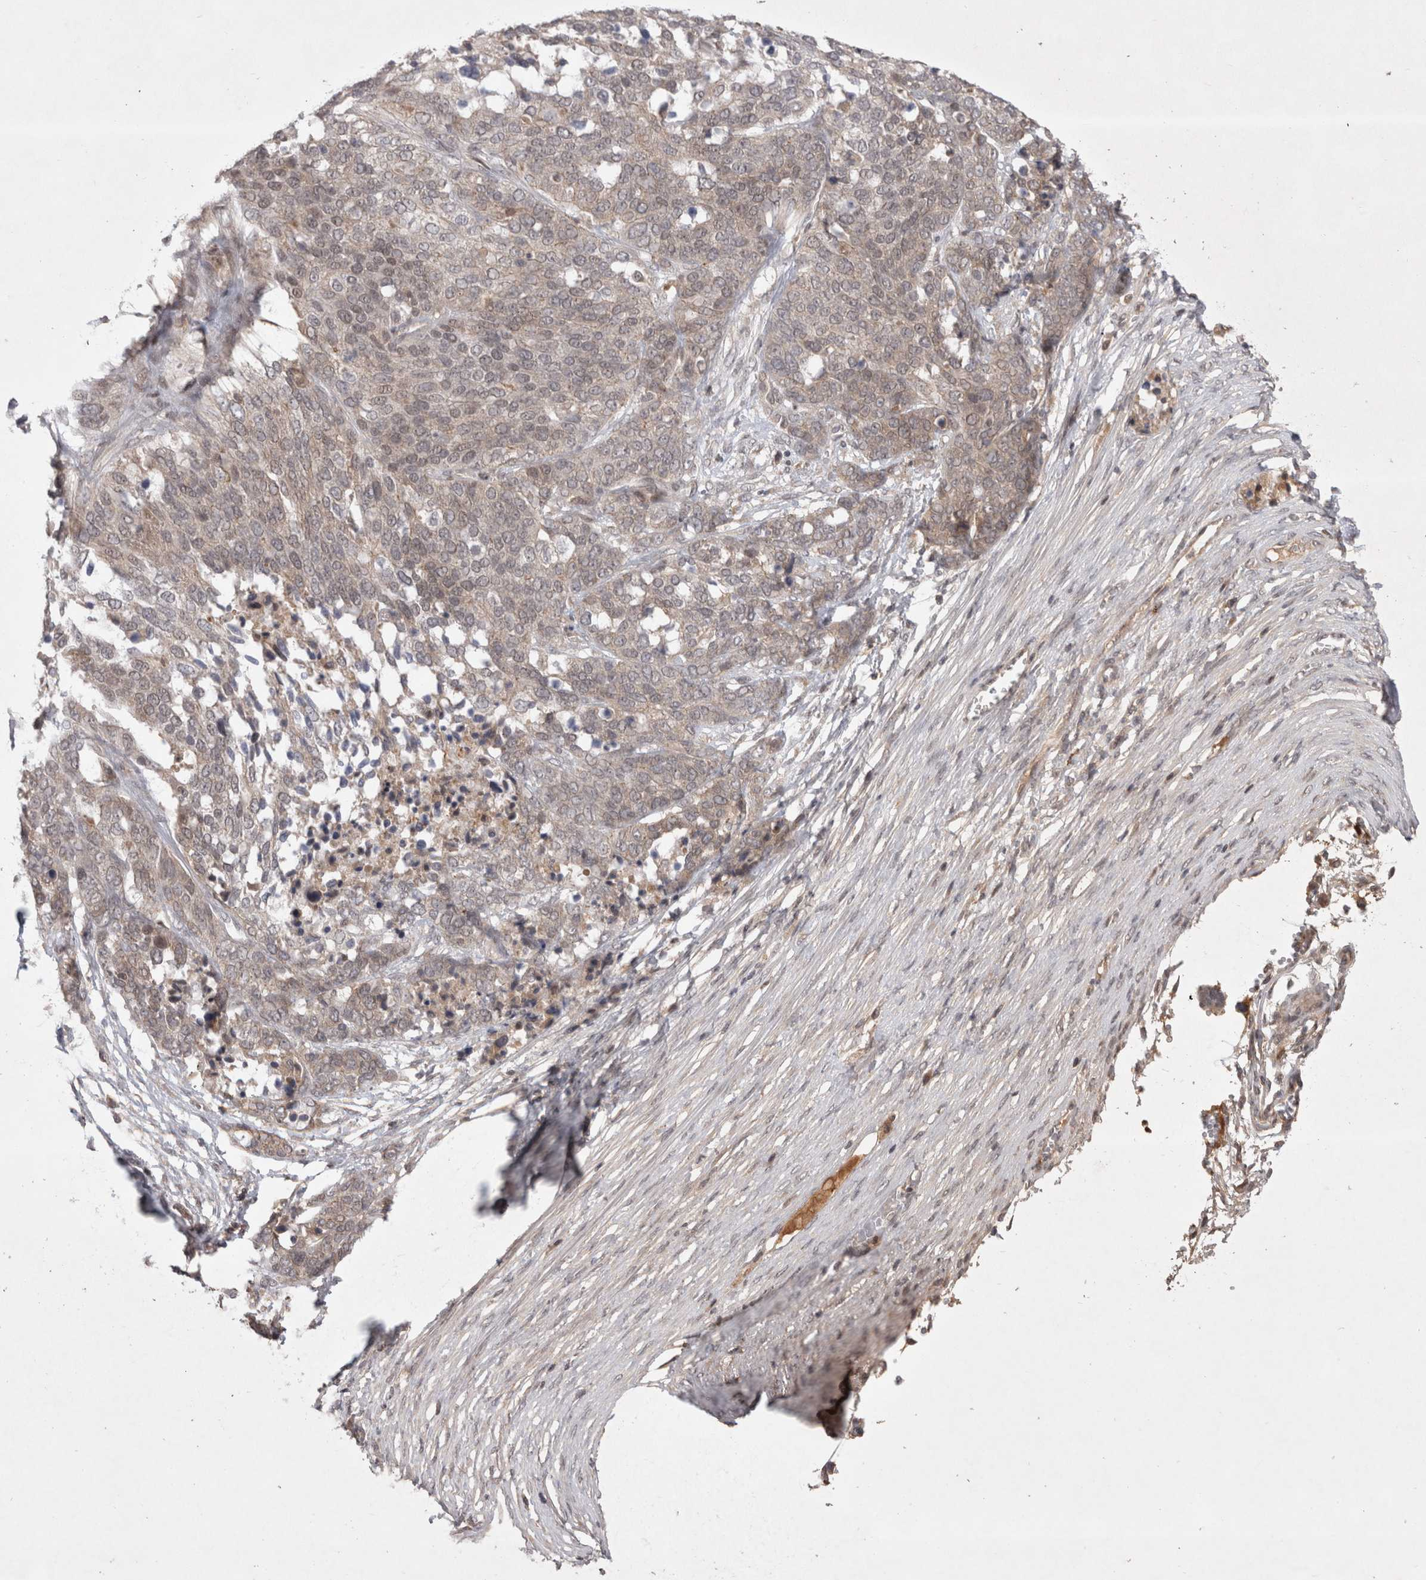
{"staining": {"intensity": "weak", "quantity": "<25%", "location": "cytoplasmic/membranous"}, "tissue": "ovarian cancer", "cell_type": "Tumor cells", "image_type": "cancer", "snomed": [{"axis": "morphology", "description": "Cystadenocarcinoma, serous, NOS"}, {"axis": "topography", "description": "Ovary"}], "caption": "Ovarian cancer (serous cystadenocarcinoma) stained for a protein using immunohistochemistry shows no staining tumor cells.", "gene": "PLEKHM1", "patient": {"sex": "female", "age": 44}}